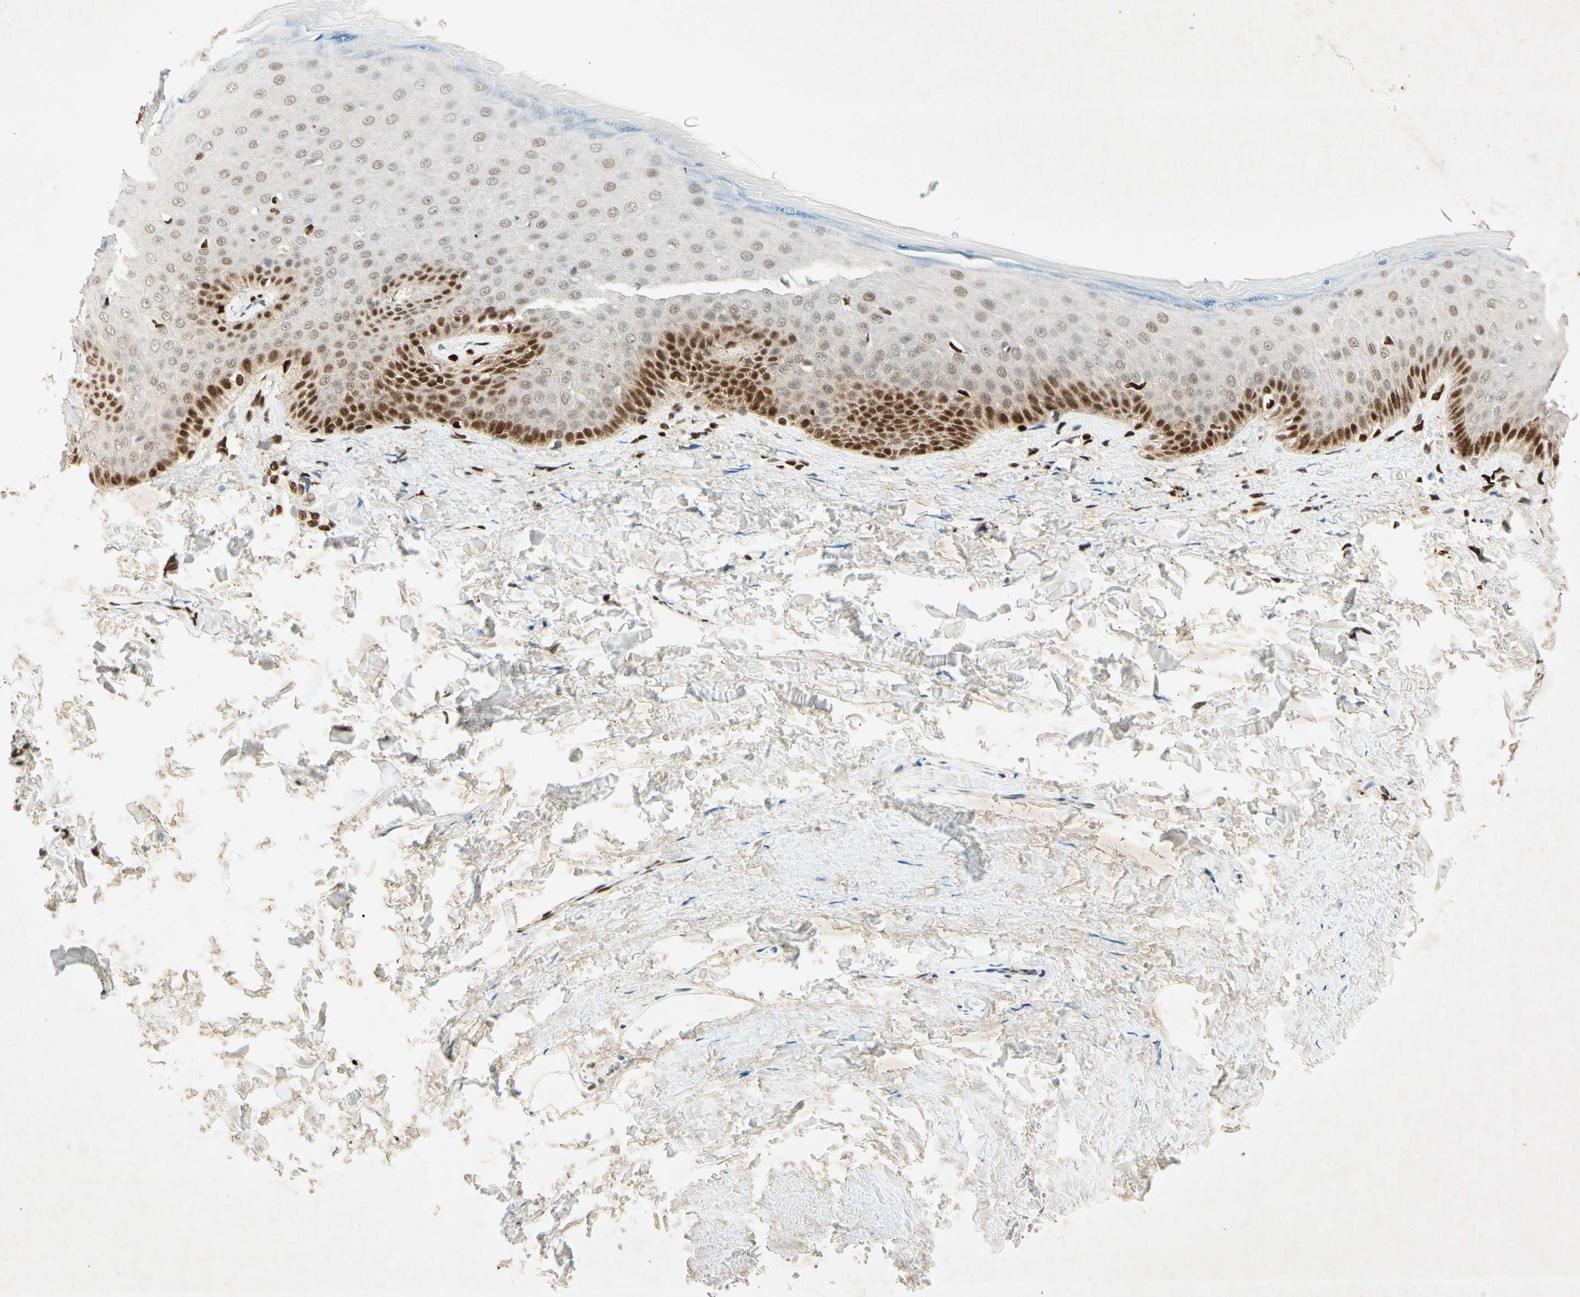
{"staining": {"intensity": "strong", "quantity": "25%-75%", "location": "nuclear"}, "tissue": "skin", "cell_type": "Epidermal cells", "image_type": "normal", "snomed": [{"axis": "morphology", "description": "Normal tissue, NOS"}, {"axis": "topography", "description": "Anal"}], "caption": "A high amount of strong nuclear positivity is identified in approximately 25%-75% of epidermal cells in benign skin.", "gene": "RNF43", "patient": {"sex": "male", "age": 69}}